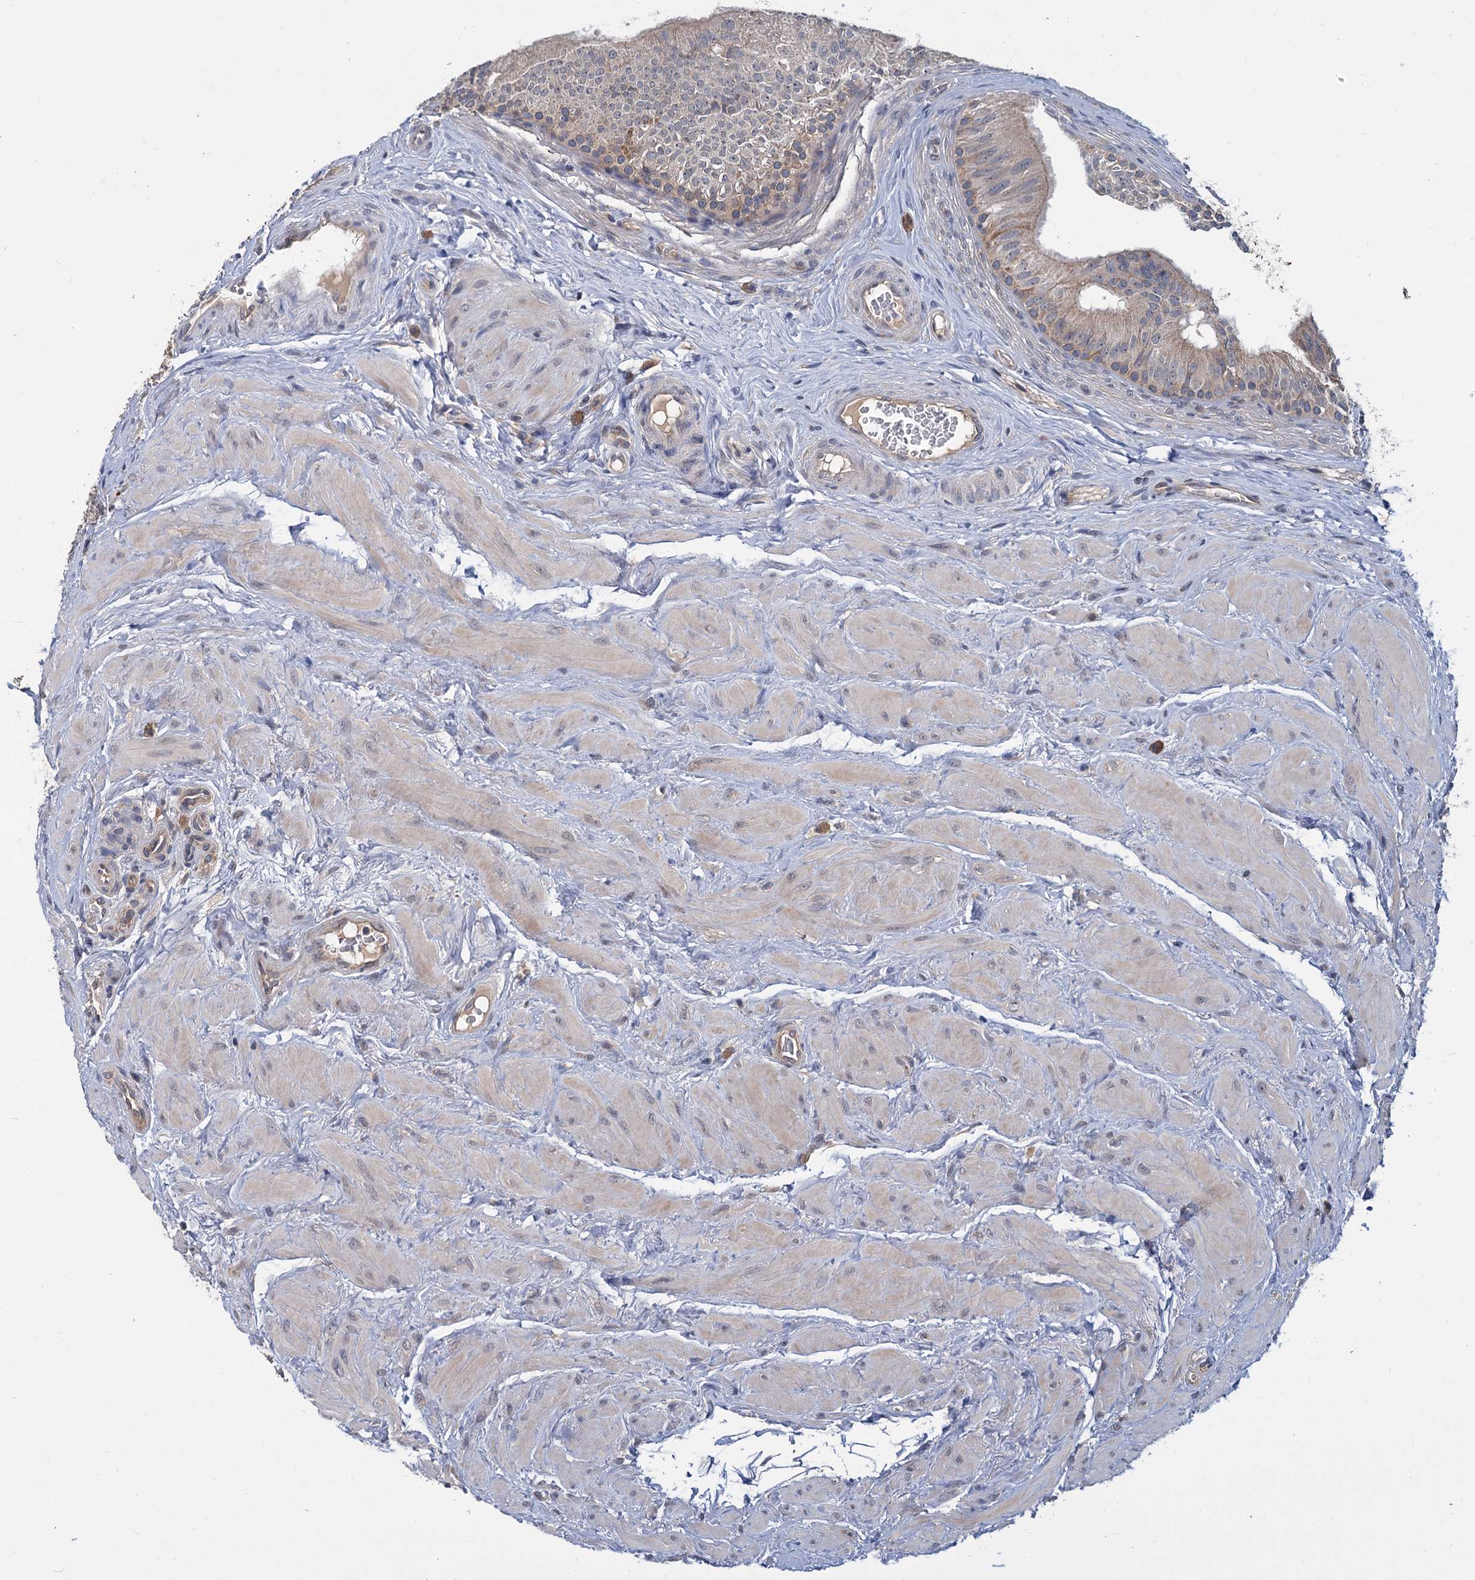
{"staining": {"intensity": "weak", "quantity": "25%-75%", "location": "cytoplasmic/membranous"}, "tissue": "epididymis", "cell_type": "Glandular cells", "image_type": "normal", "snomed": [{"axis": "morphology", "description": "Normal tissue, NOS"}, {"axis": "topography", "description": "Epididymis"}], "caption": "Epididymis stained for a protein (brown) demonstrates weak cytoplasmic/membranous positive expression in approximately 25%-75% of glandular cells.", "gene": "DYNC2H1", "patient": {"sex": "male", "age": 46}}